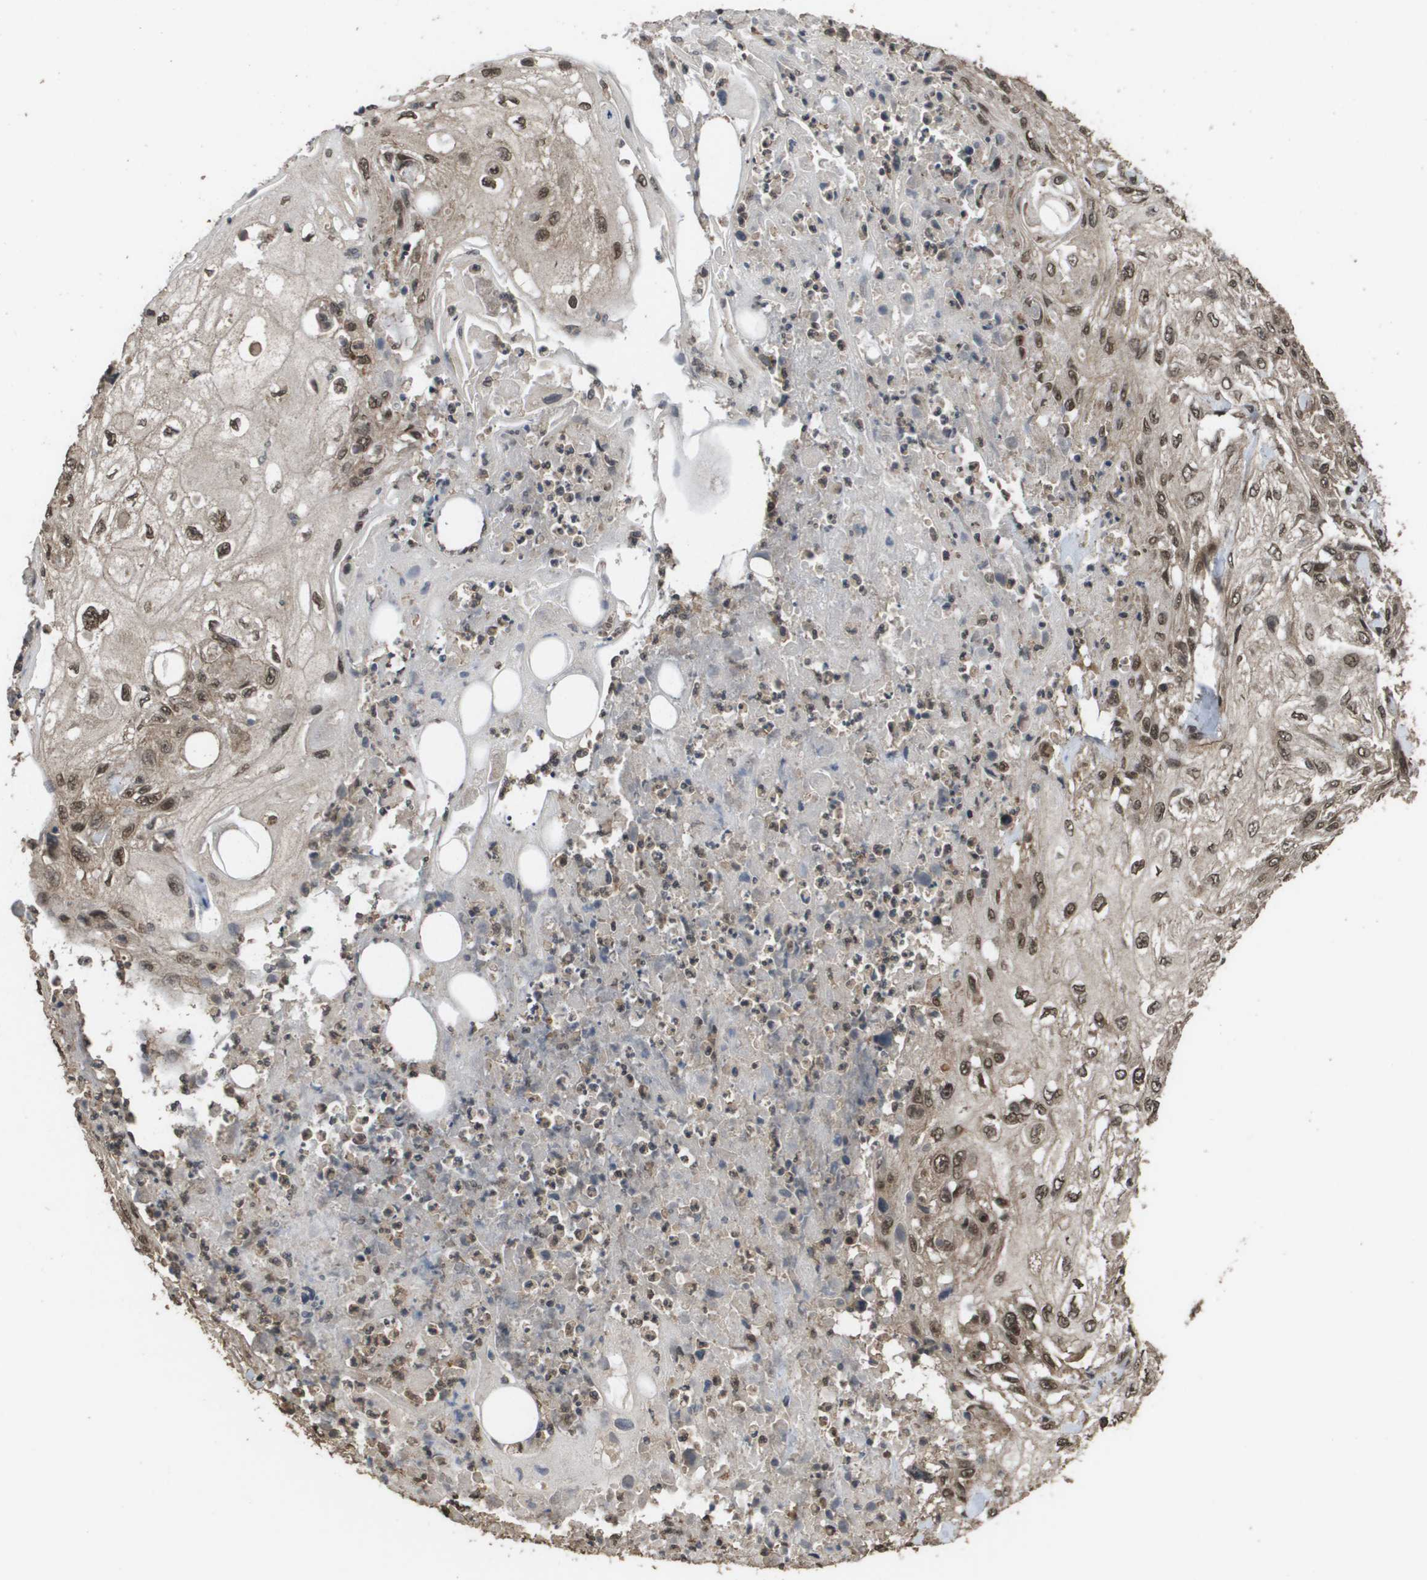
{"staining": {"intensity": "moderate", "quantity": ">75%", "location": "cytoplasmic/membranous,nuclear"}, "tissue": "skin cancer", "cell_type": "Tumor cells", "image_type": "cancer", "snomed": [{"axis": "morphology", "description": "Squamous cell carcinoma, NOS"}, {"axis": "topography", "description": "Skin"}], "caption": "Skin cancer stained for a protein exhibits moderate cytoplasmic/membranous and nuclear positivity in tumor cells.", "gene": "AXIN2", "patient": {"sex": "male", "age": 75}}